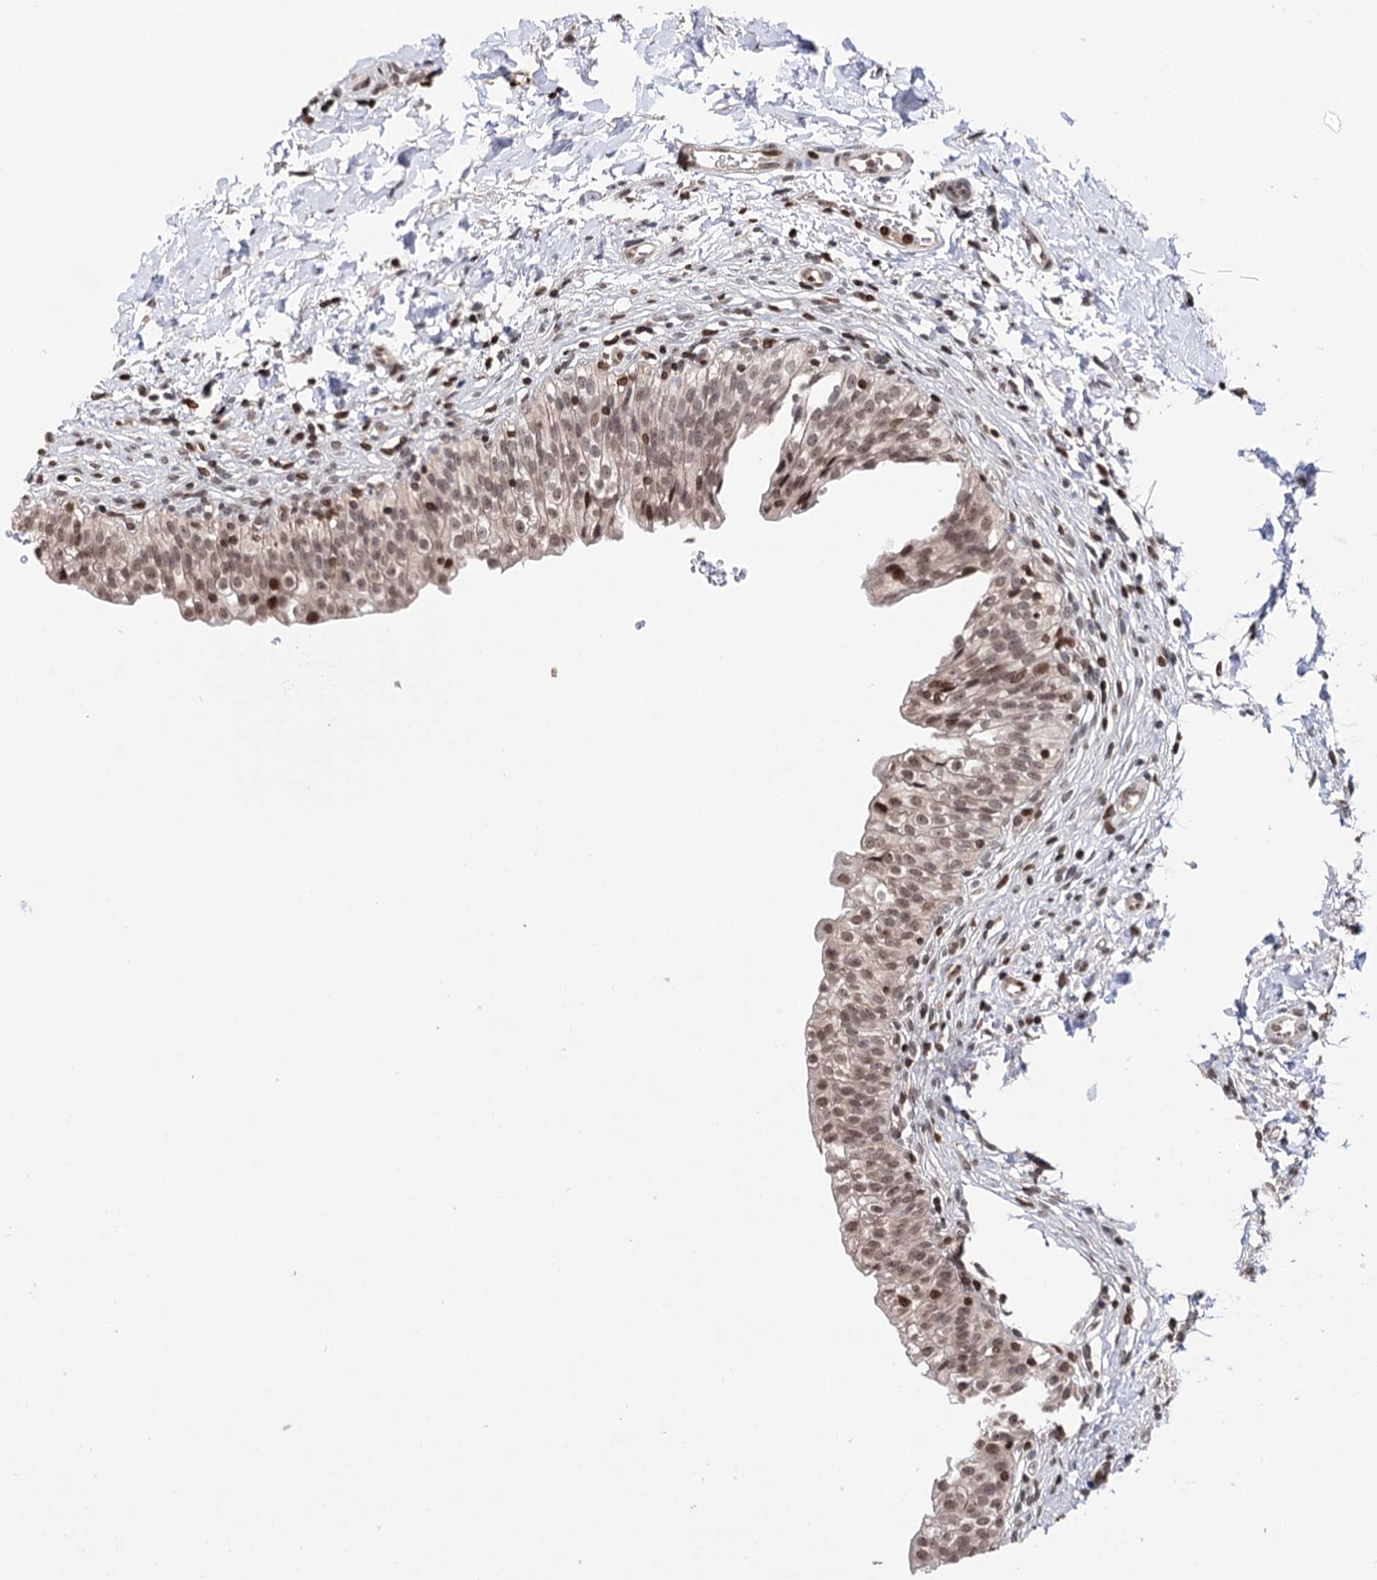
{"staining": {"intensity": "moderate", "quantity": ">75%", "location": "nuclear"}, "tissue": "urinary bladder", "cell_type": "Urothelial cells", "image_type": "normal", "snomed": [{"axis": "morphology", "description": "Normal tissue, NOS"}, {"axis": "topography", "description": "Urinary bladder"}], "caption": "Moderate nuclear expression for a protein is present in approximately >75% of urothelial cells of normal urinary bladder using immunohistochemistry (IHC).", "gene": "CCDC77", "patient": {"sex": "male", "age": 55}}